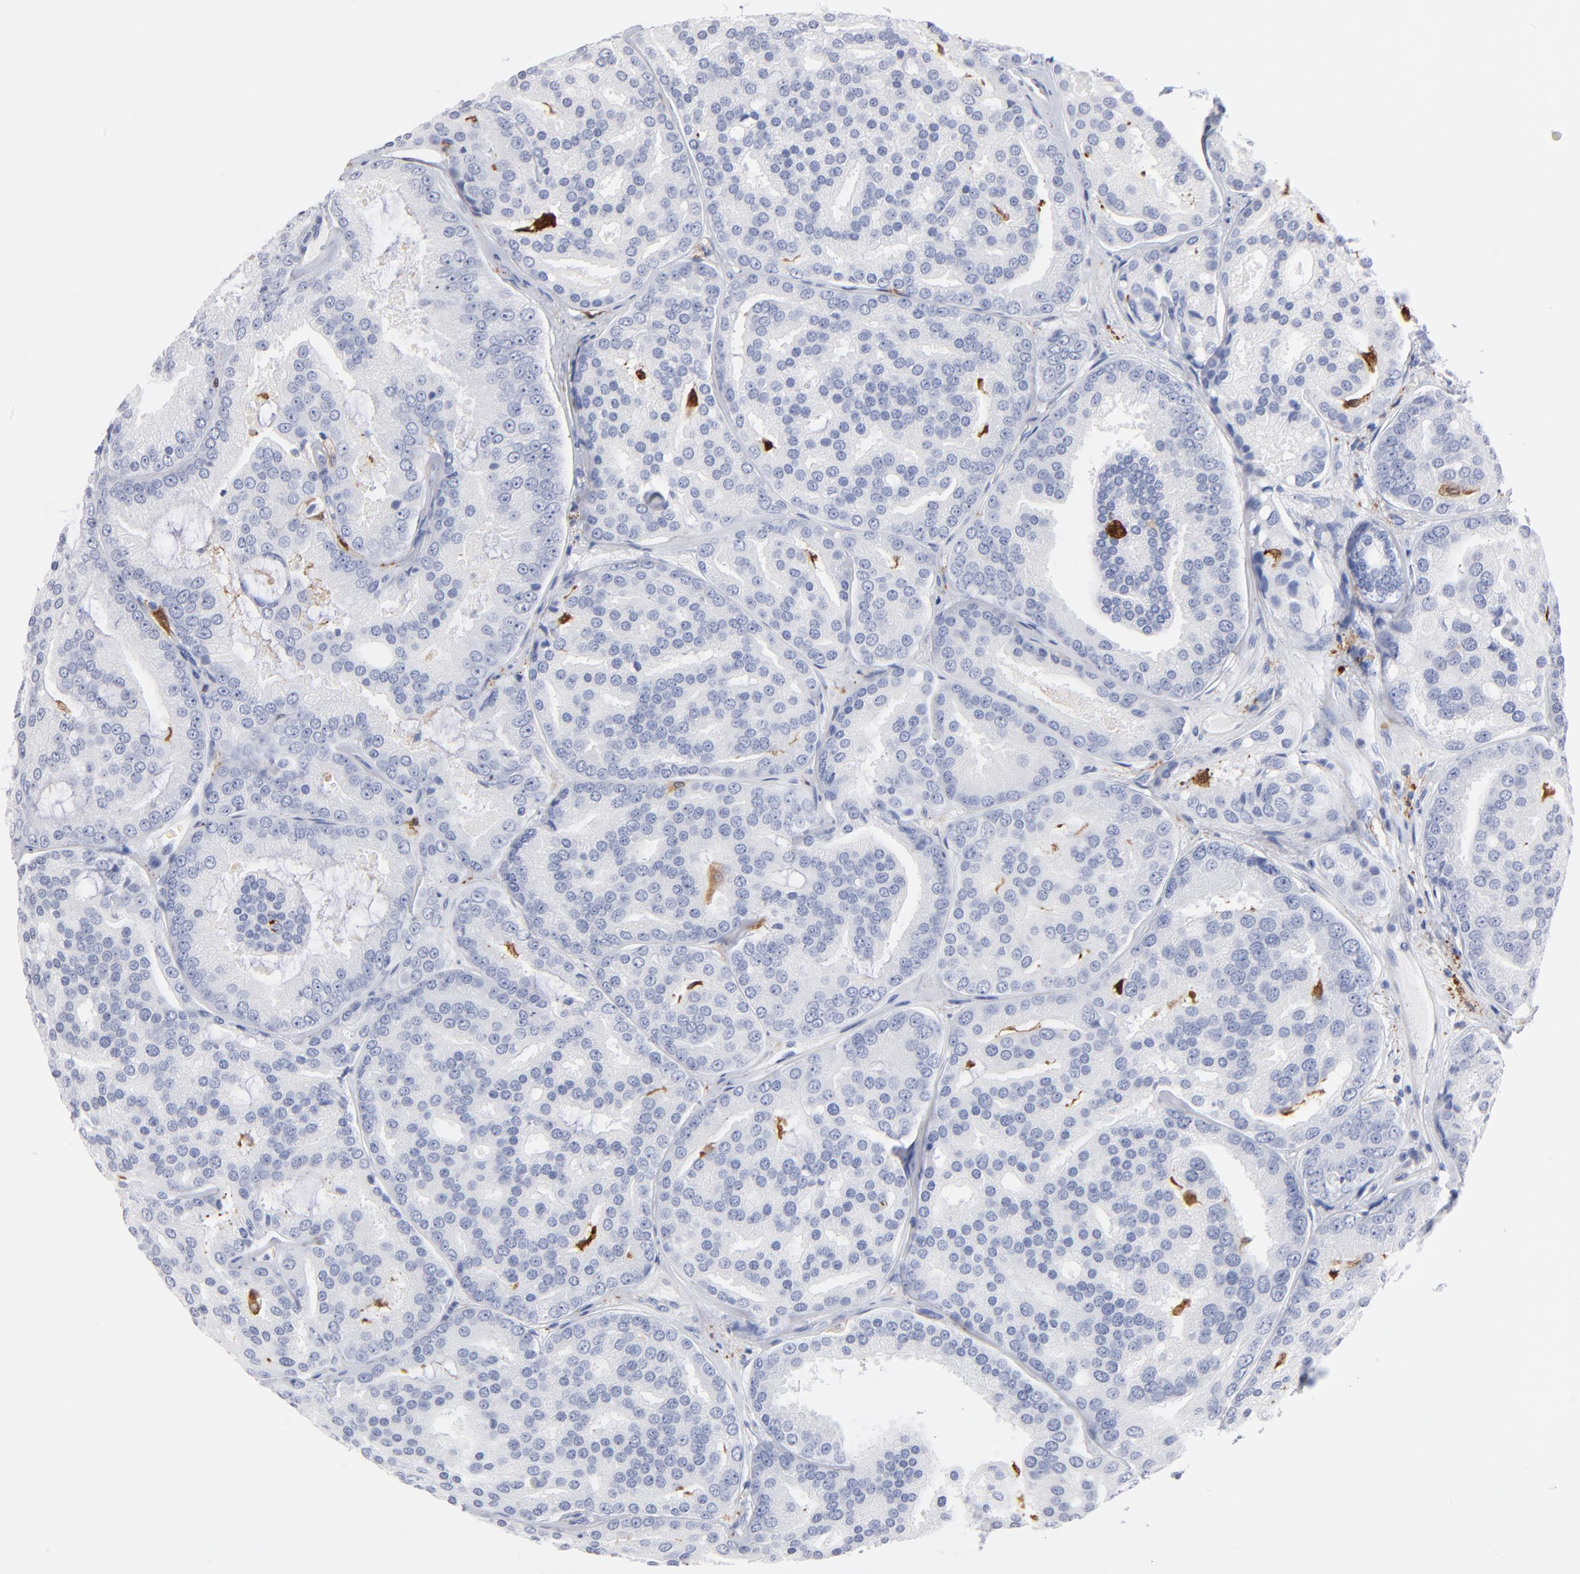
{"staining": {"intensity": "negative", "quantity": "none", "location": "none"}, "tissue": "prostate cancer", "cell_type": "Tumor cells", "image_type": "cancer", "snomed": [{"axis": "morphology", "description": "Adenocarcinoma, High grade"}, {"axis": "topography", "description": "Prostate"}], "caption": "This micrograph is of prostate high-grade adenocarcinoma stained with immunohistochemistry to label a protein in brown with the nuclei are counter-stained blue. There is no expression in tumor cells.", "gene": "IFIT2", "patient": {"sex": "male", "age": 64}}